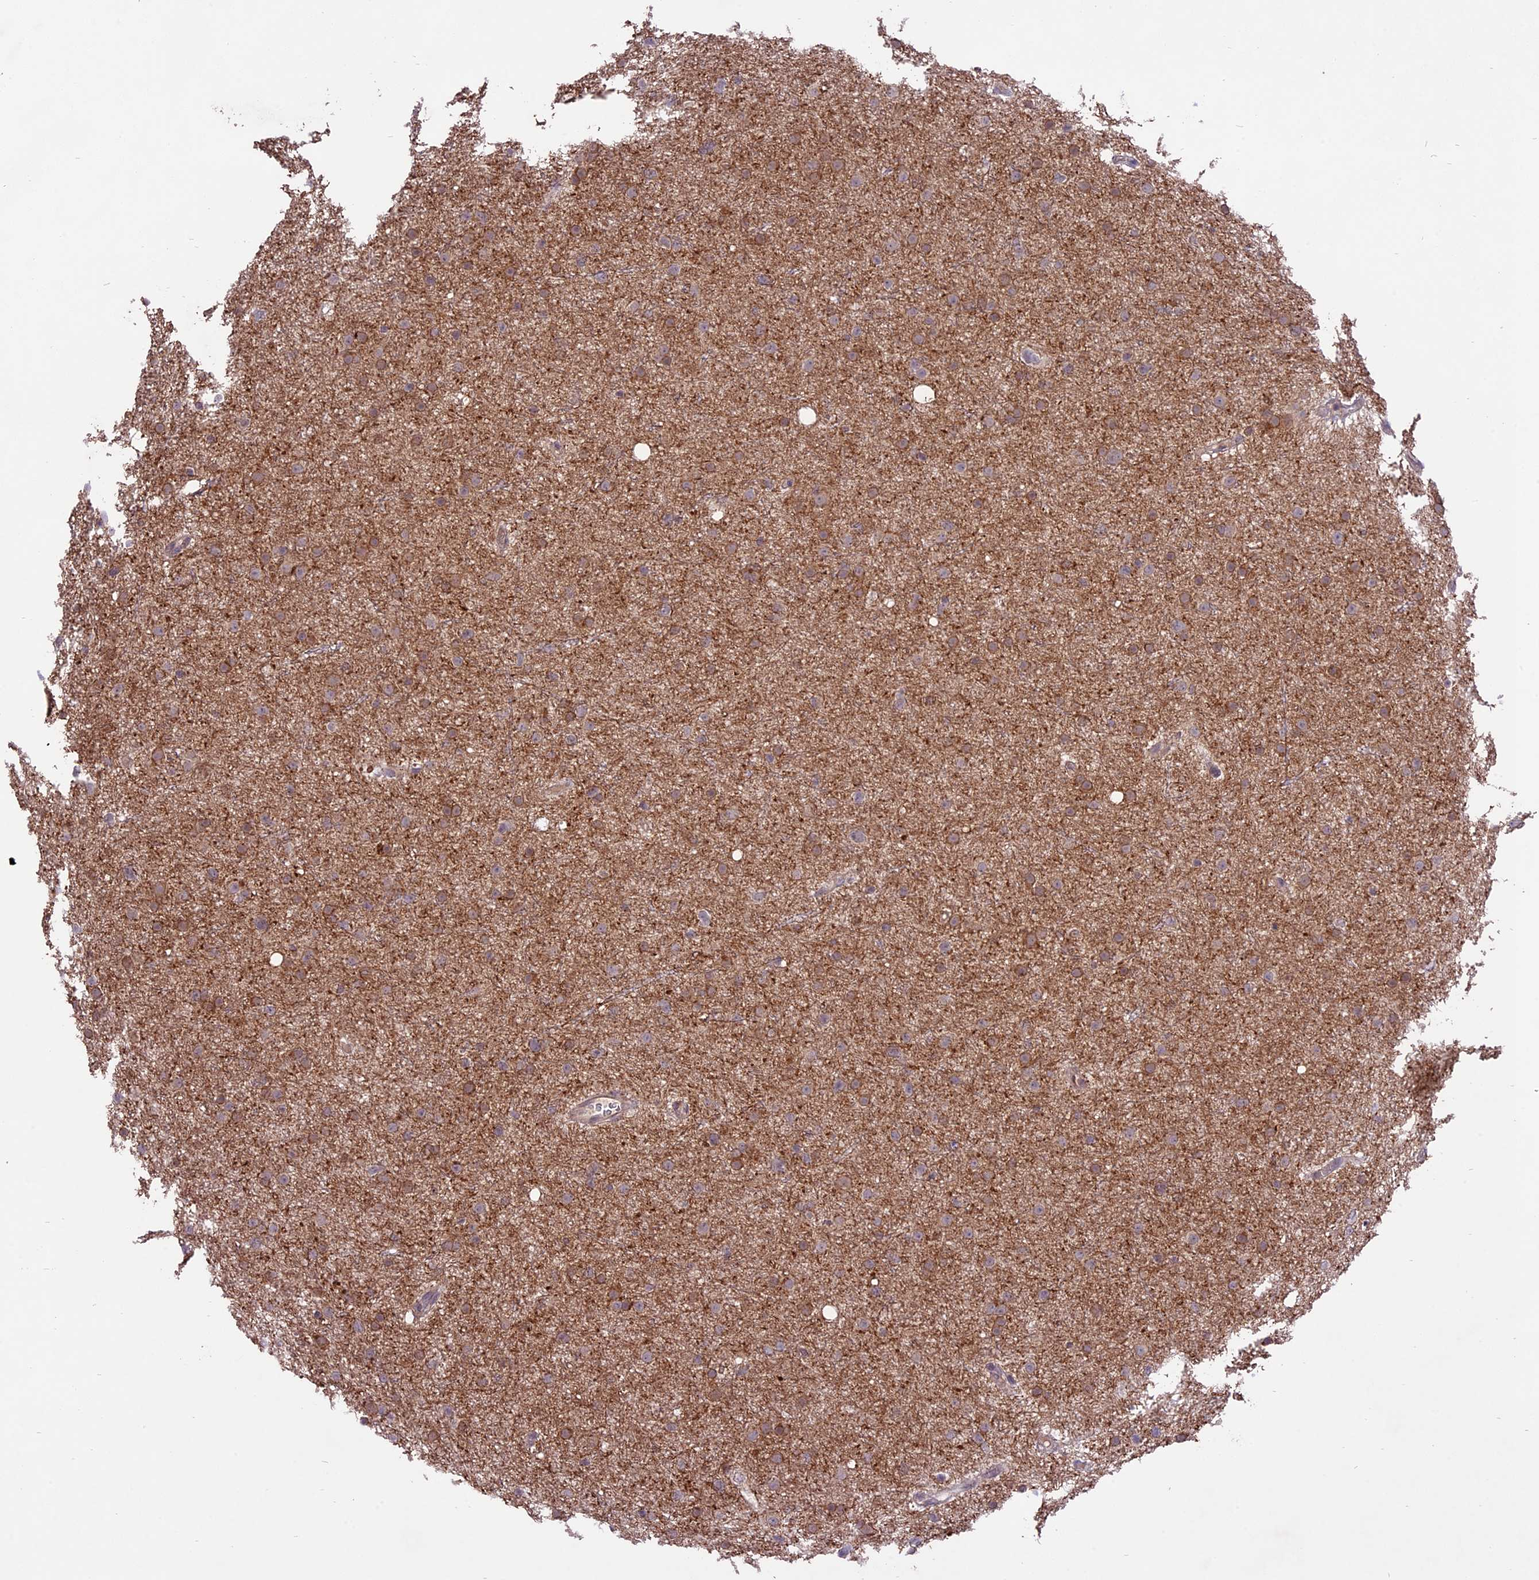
{"staining": {"intensity": "weak", "quantity": ">75%", "location": "cytoplasmic/membranous"}, "tissue": "glioma", "cell_type": "Tumor cells", "image_type": "cancer", "snomed": [{"axis": "morphology", "description": "Glioma, malignant, Low grade"}, {"axis": "topography", "description": "Cerebral cortex"}], "caption": "This micrograph displays IHC staining of human malignant glioma (low-grade), with low weak cytoplasmic/membranous expression in approximately >75% of tumor cells.", "gene": "SPRED1", "patient": {"sex": "female", "age": 39}}